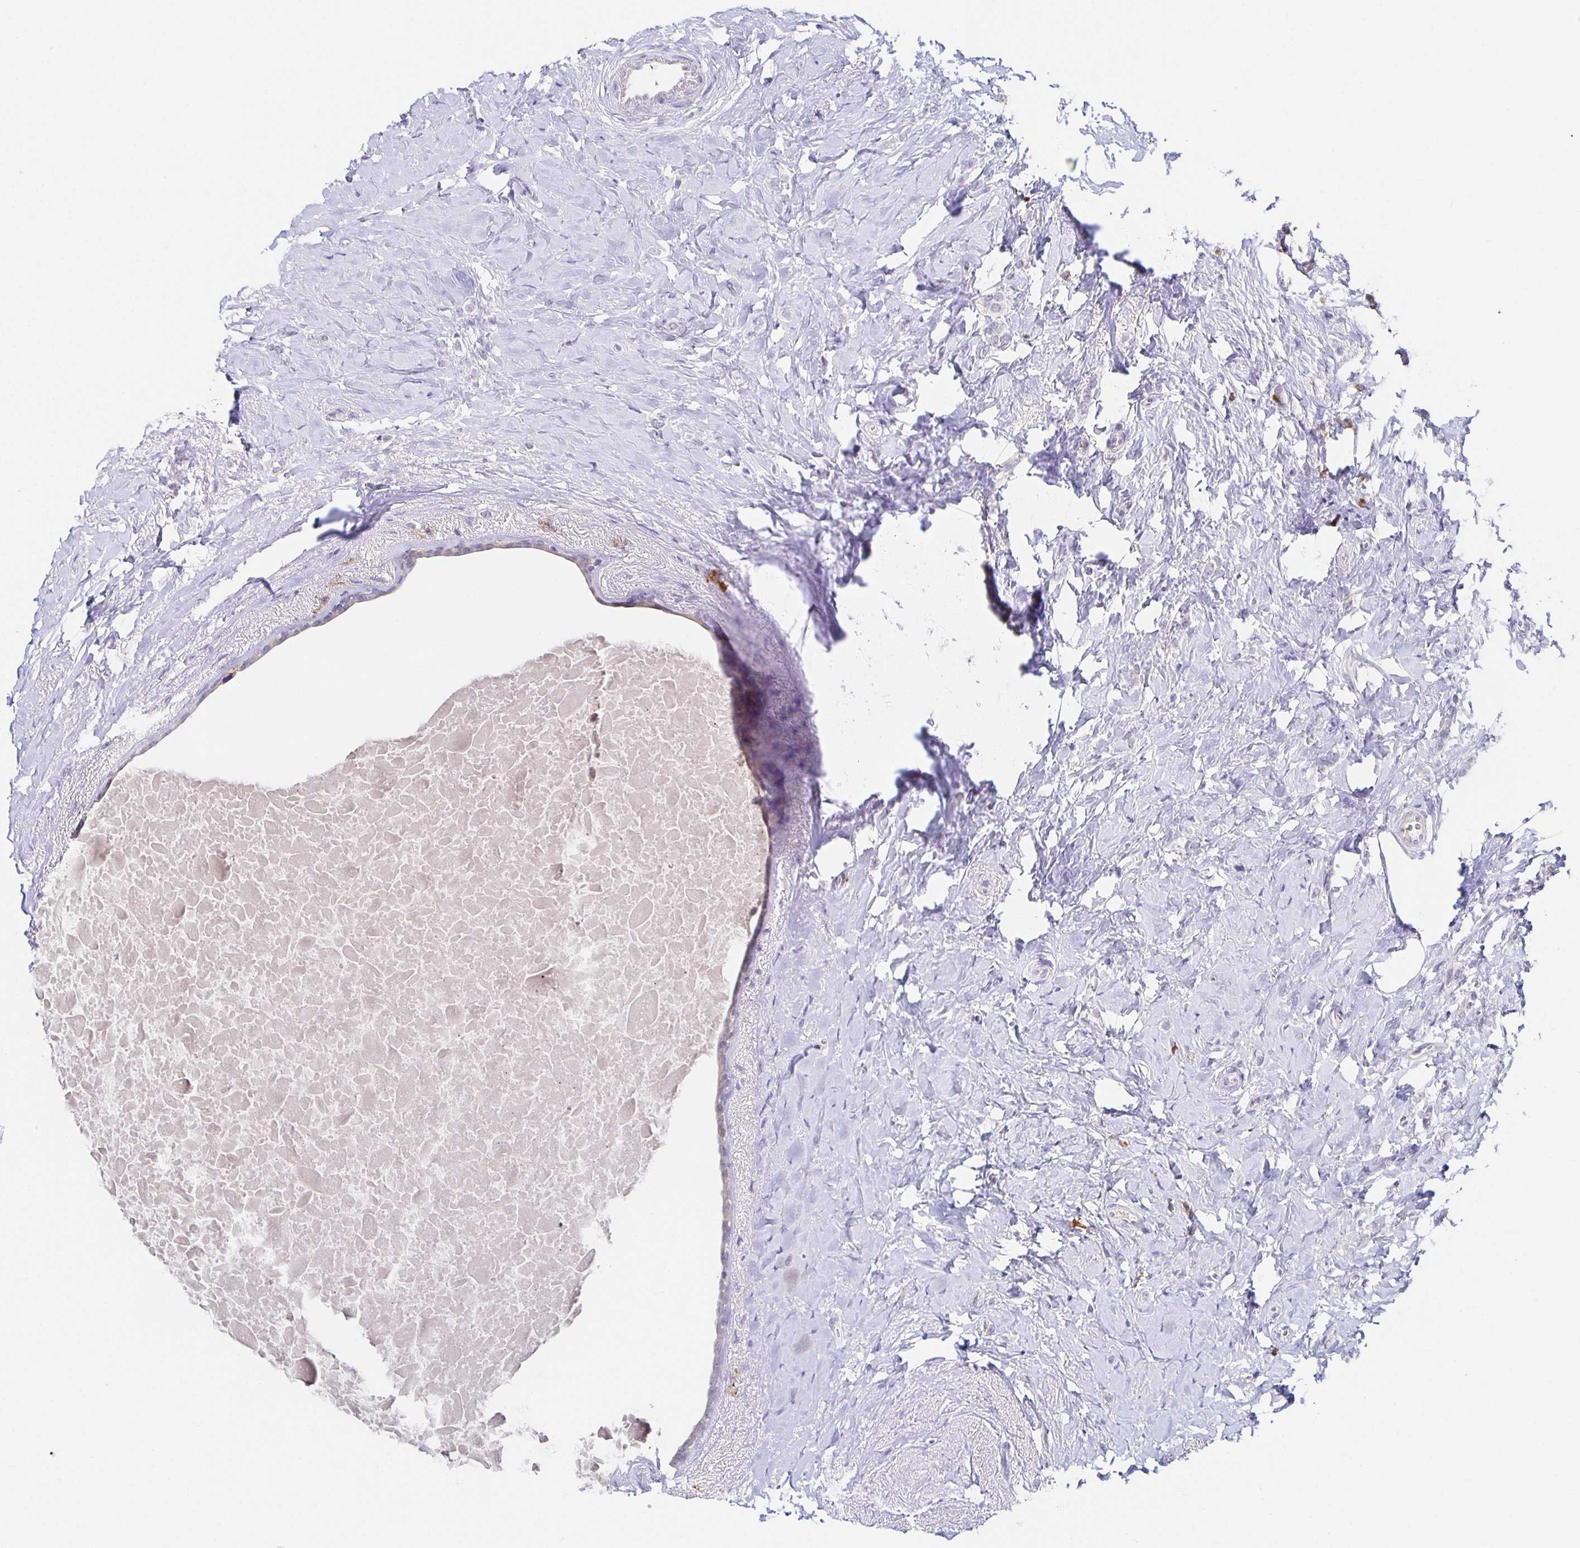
{"staining": {"intensity": "negative", "quantity": "none", "location": "none"}, "tissue": "breast cancer", "cell_type": "Tumor cells", "image_type": "cancer", "snomed": [{"axis": "morphology", "description": "Normal tissue, NOS"}, {"axis": "morphology", "description": "Duct carcinoma"}, {"axis": "topography", "description": "Breast"}], "caption": "High power microscopy image of an immunohistochemistry (IHC) image of breast cancer (infiltrating ductal carcinoma), revealing no significant expression in tumor cells.", "gene": "BAD", "patient": {"sex": "female", "age": 77}}